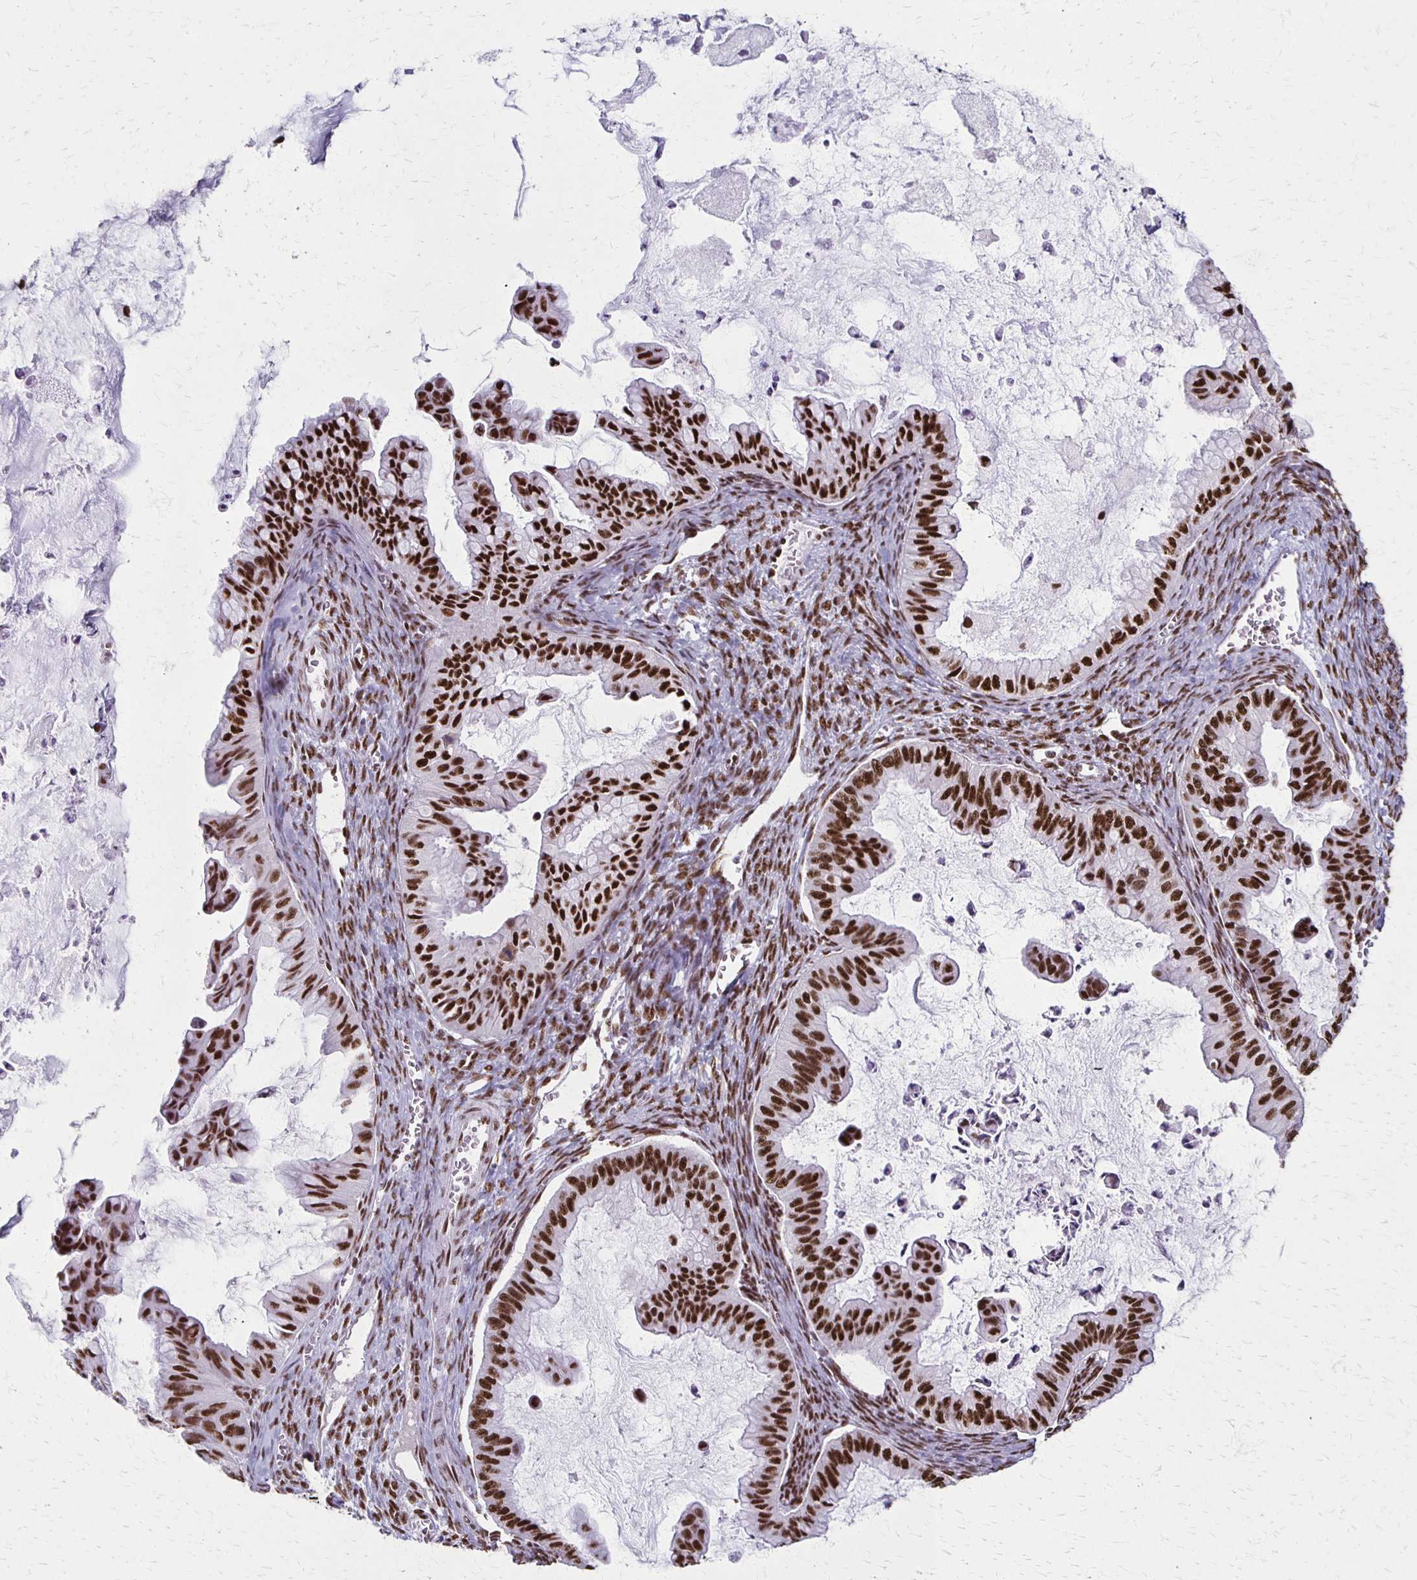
{"staining": {"intensity": "strong", "quantity": ">75%", "location": "nuclear"}, "tissue": "ovarian cancer", "cell_type": "Tumor cells", "image_type": "cancer", "snomed": [{"axis": "morphology", "description": "Cystadenocarcinoma, mucinous, NOS"}, {"axis": "topography", "description": "Ovary"}], "caption": "There is high levels of strong nuclear expression in tumor cells of ovarian cancer (mucinous cystadenocarcinoma), as demonstrated by immunohistochemical staining (brown color).", "gene": "XRCC6", "patient": {"sex": "female", "age": 72}}